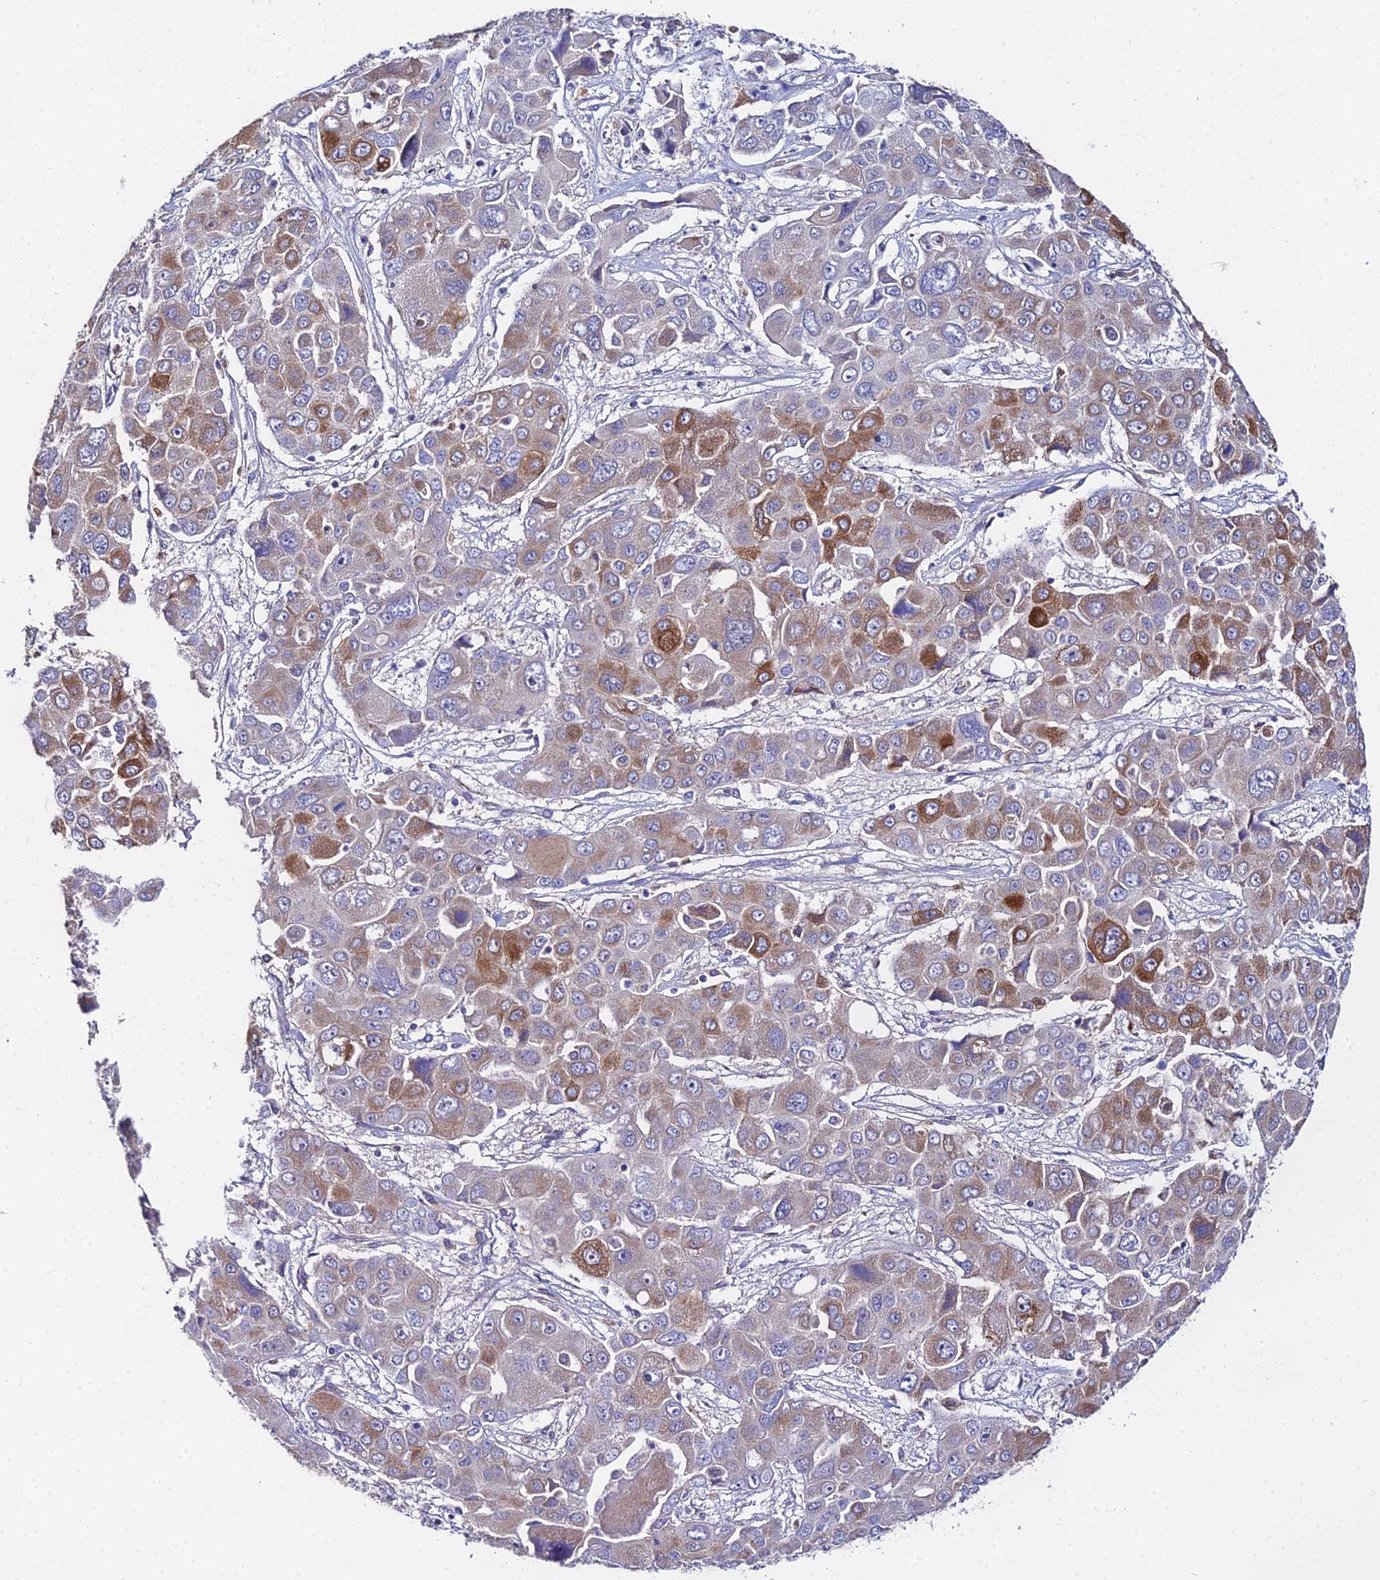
{"staining": {"intensity": "moderate", "quantity": "<25%", "location": "cytoplasmic/membranous"}, "tissue": "liver cancer", "cell_type": "Tumor cells", "image_type": "cancer", "snomed": [{"axis": "morphology", "description": "Cholangiocarcinoma"}, {"axis": "topography", "description": "Liver"}], "caption": "The histopathology image shows staining of cholangiocarcinoma (liver), revealing moderate cytoplasmic/membranous protein expression (brown color) within tumor cells. Using DAB (3,3'-diaminobenzidine) (brown) and hematoxylin (blue) stains, captured at high magnification using brightfield microscopy.", "gene": "PPP2R2C", "patient": {"sex": "male", "age": 67}}